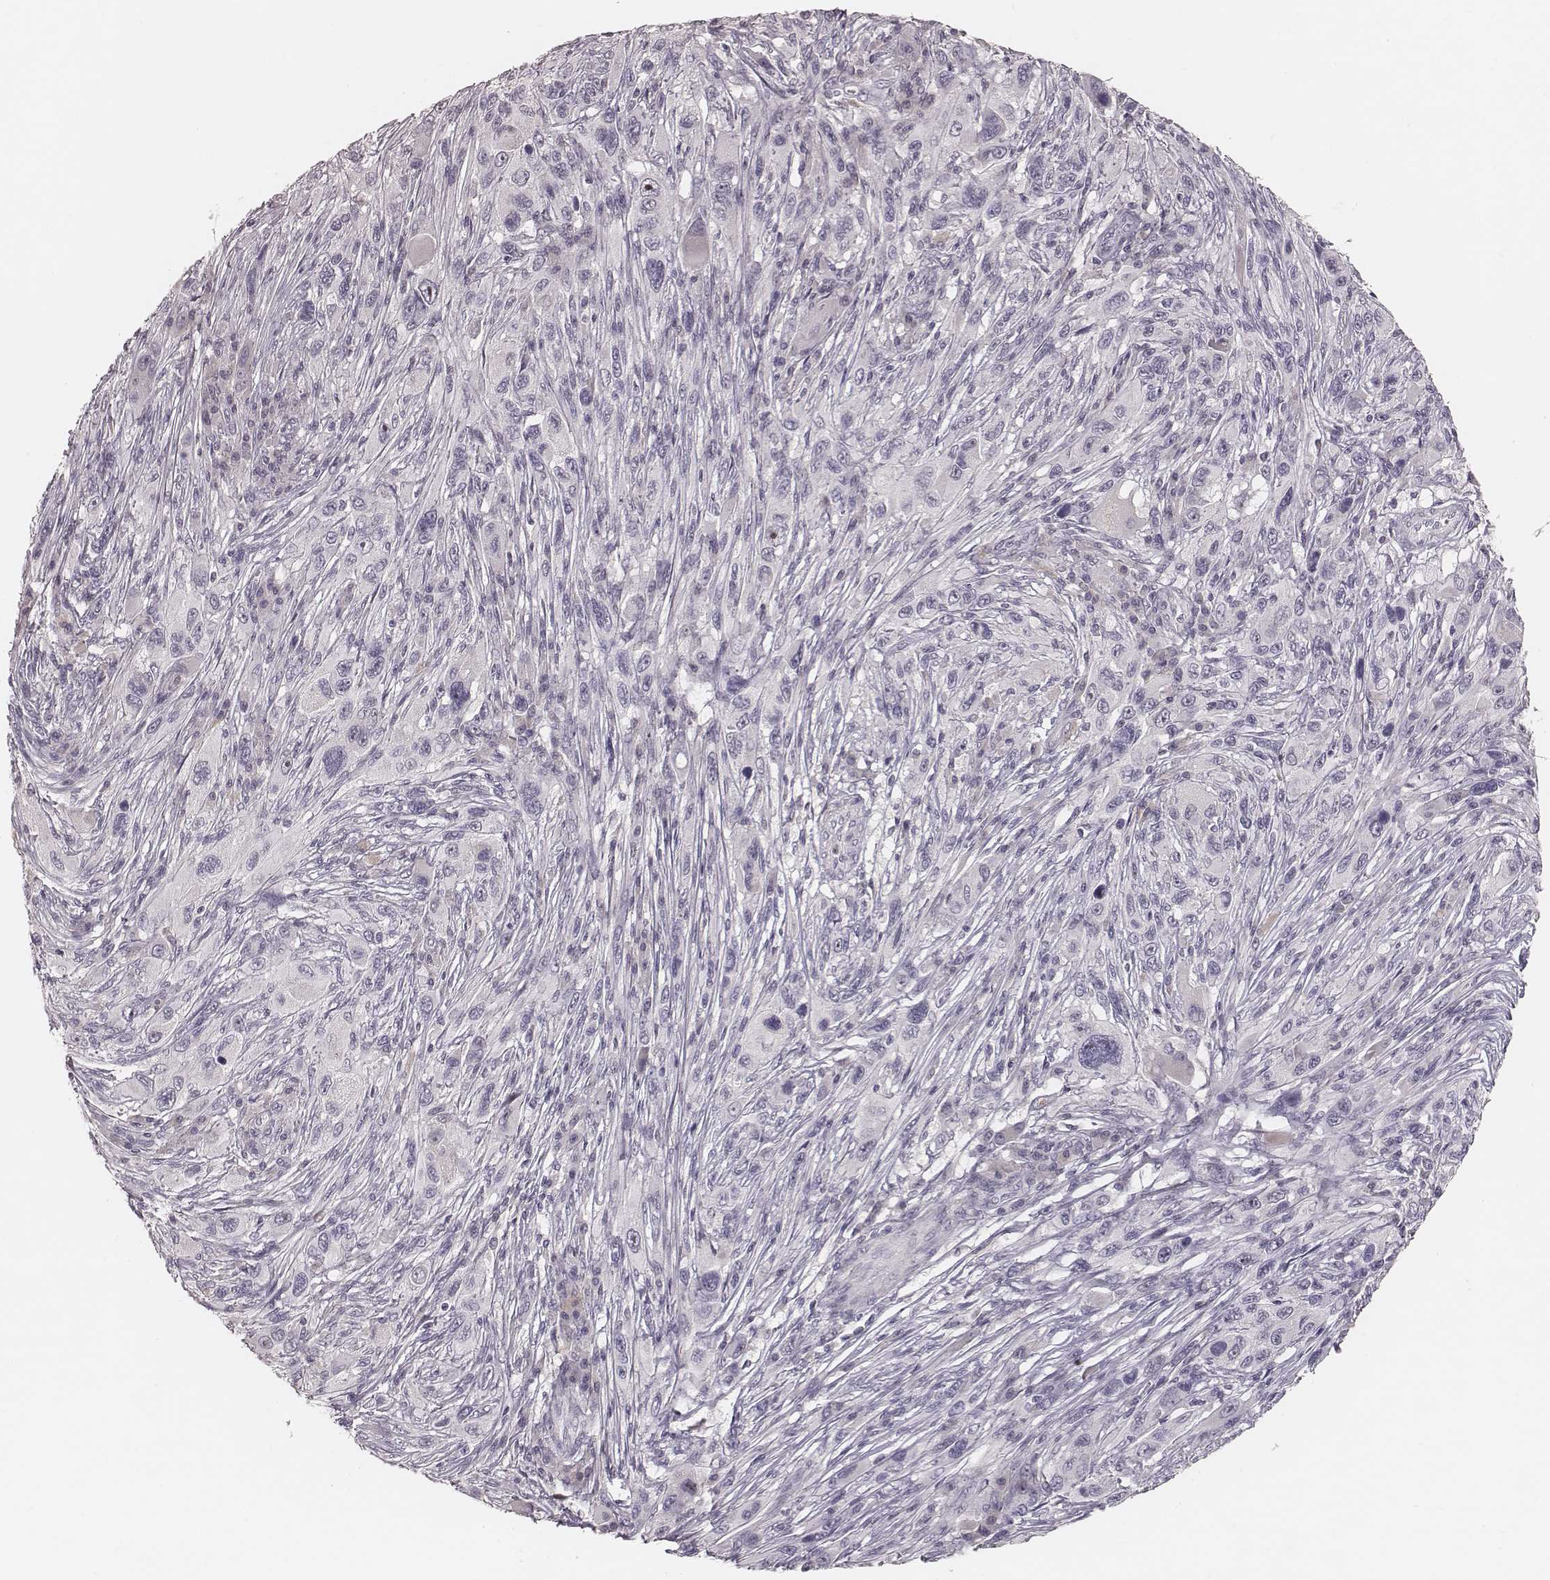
{"staining": {"intensity": "negative", "quantity": "none", "location": "none"}, "tissue": "melanoma", "cell_type": "Tumor cells", "image_type": "cancer", "snomed": [{"axis": "morphology", "description": "Malignant melanoma, NOS"}, {"axis": "topography", "description": "Skin"}], "caption": "Photomicrograph shows no significant protein staining in tumor cells of malignant melanoma.", "gene": "MADCAM1", "patient": {"sex": "male", "age": 53}}